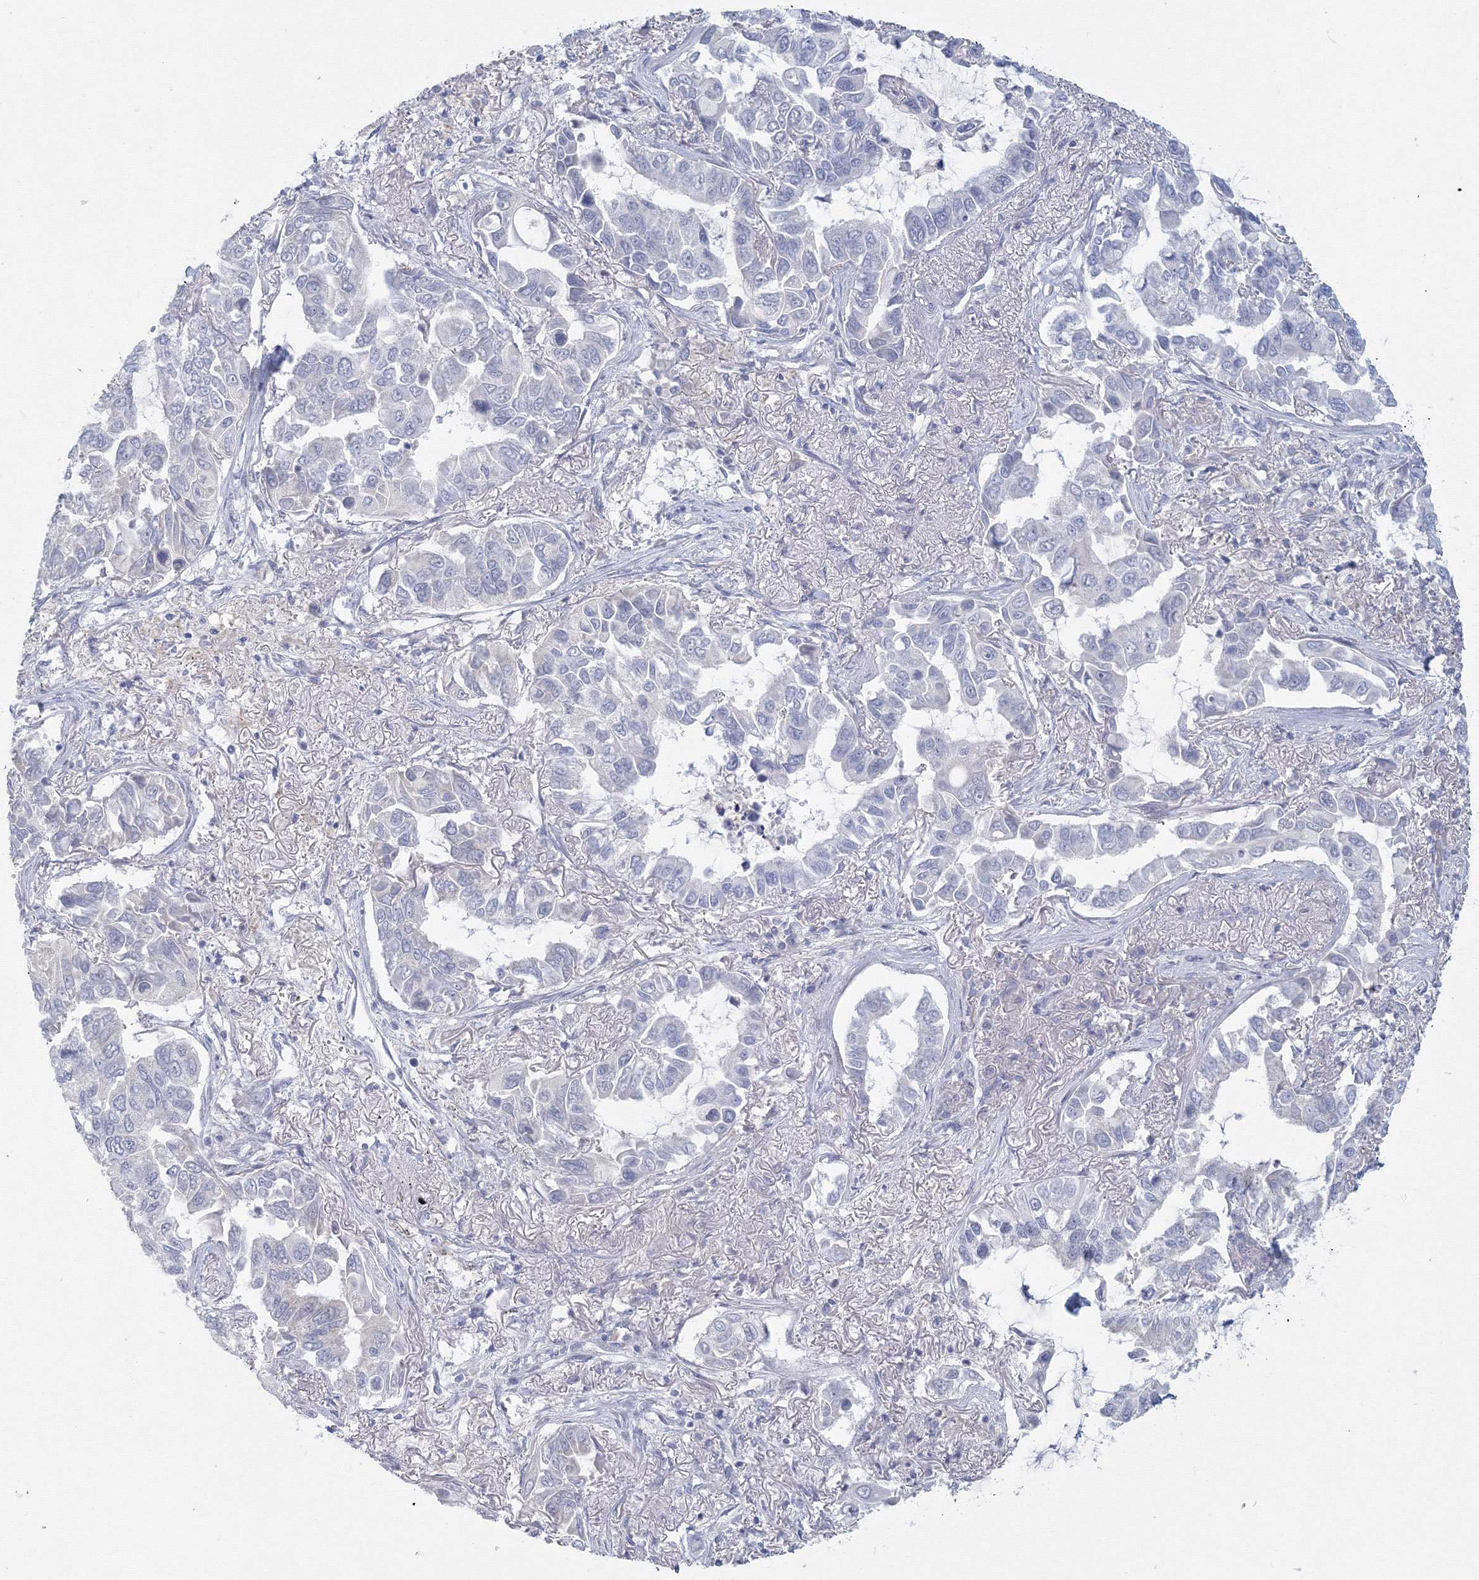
{"staining": {"intensity": "negative", "quantity": "none", "location": "none"}, "tissue": "lung cancer", "cell_type": "Tumor cells", "image_type": "cancer", "snomed": [{"axis": "morphology", "description": "Adenocarcinoma, NOS"}, {"axis": "topography", "description": "Lung"}], "caption": "Lung adenocarcinoma stained for a protein using IHC shows no staining tumor cells.", "gene": "TACC2", "patient": {"sex": "male", "age": 64}}